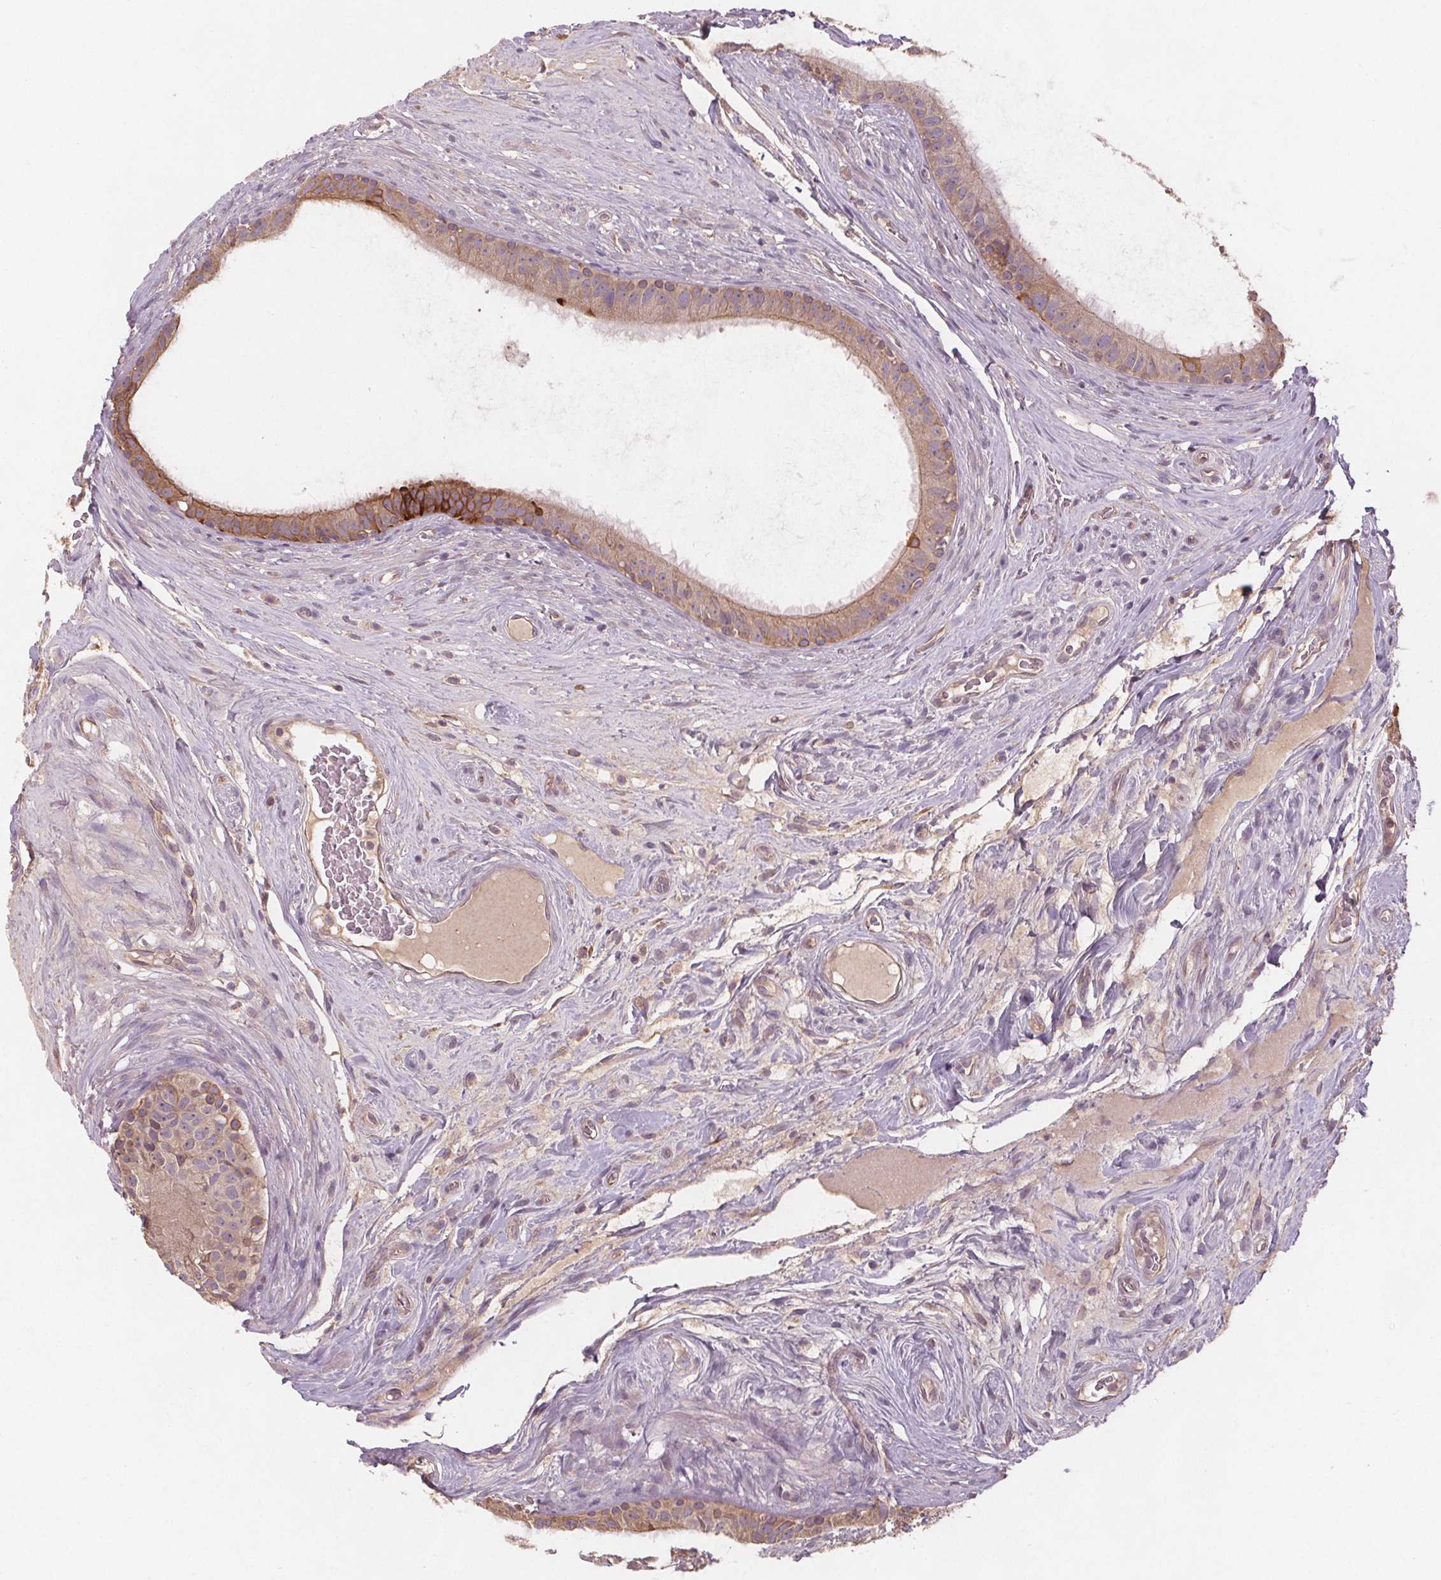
{"staining": {"intensity": "moderate", "quantity": "<25%", "location": "cytoplasmic/membranous"}, "tissue": "epididymis", "cell_type": "Glandular cells", "image_type": "normal", "snomed": [{"axis": "morphology", "description": "Normal tissue, NOS"}, {"axis": "topography", "description": "Epididymis"}], "caption": "Protein staining shows moderate cytoplasmic/membranous staining in about <25% of glandular cells in normal epididymis.", "gene": "TMEM80", "patient": {"sex": "male", "age": 59}}